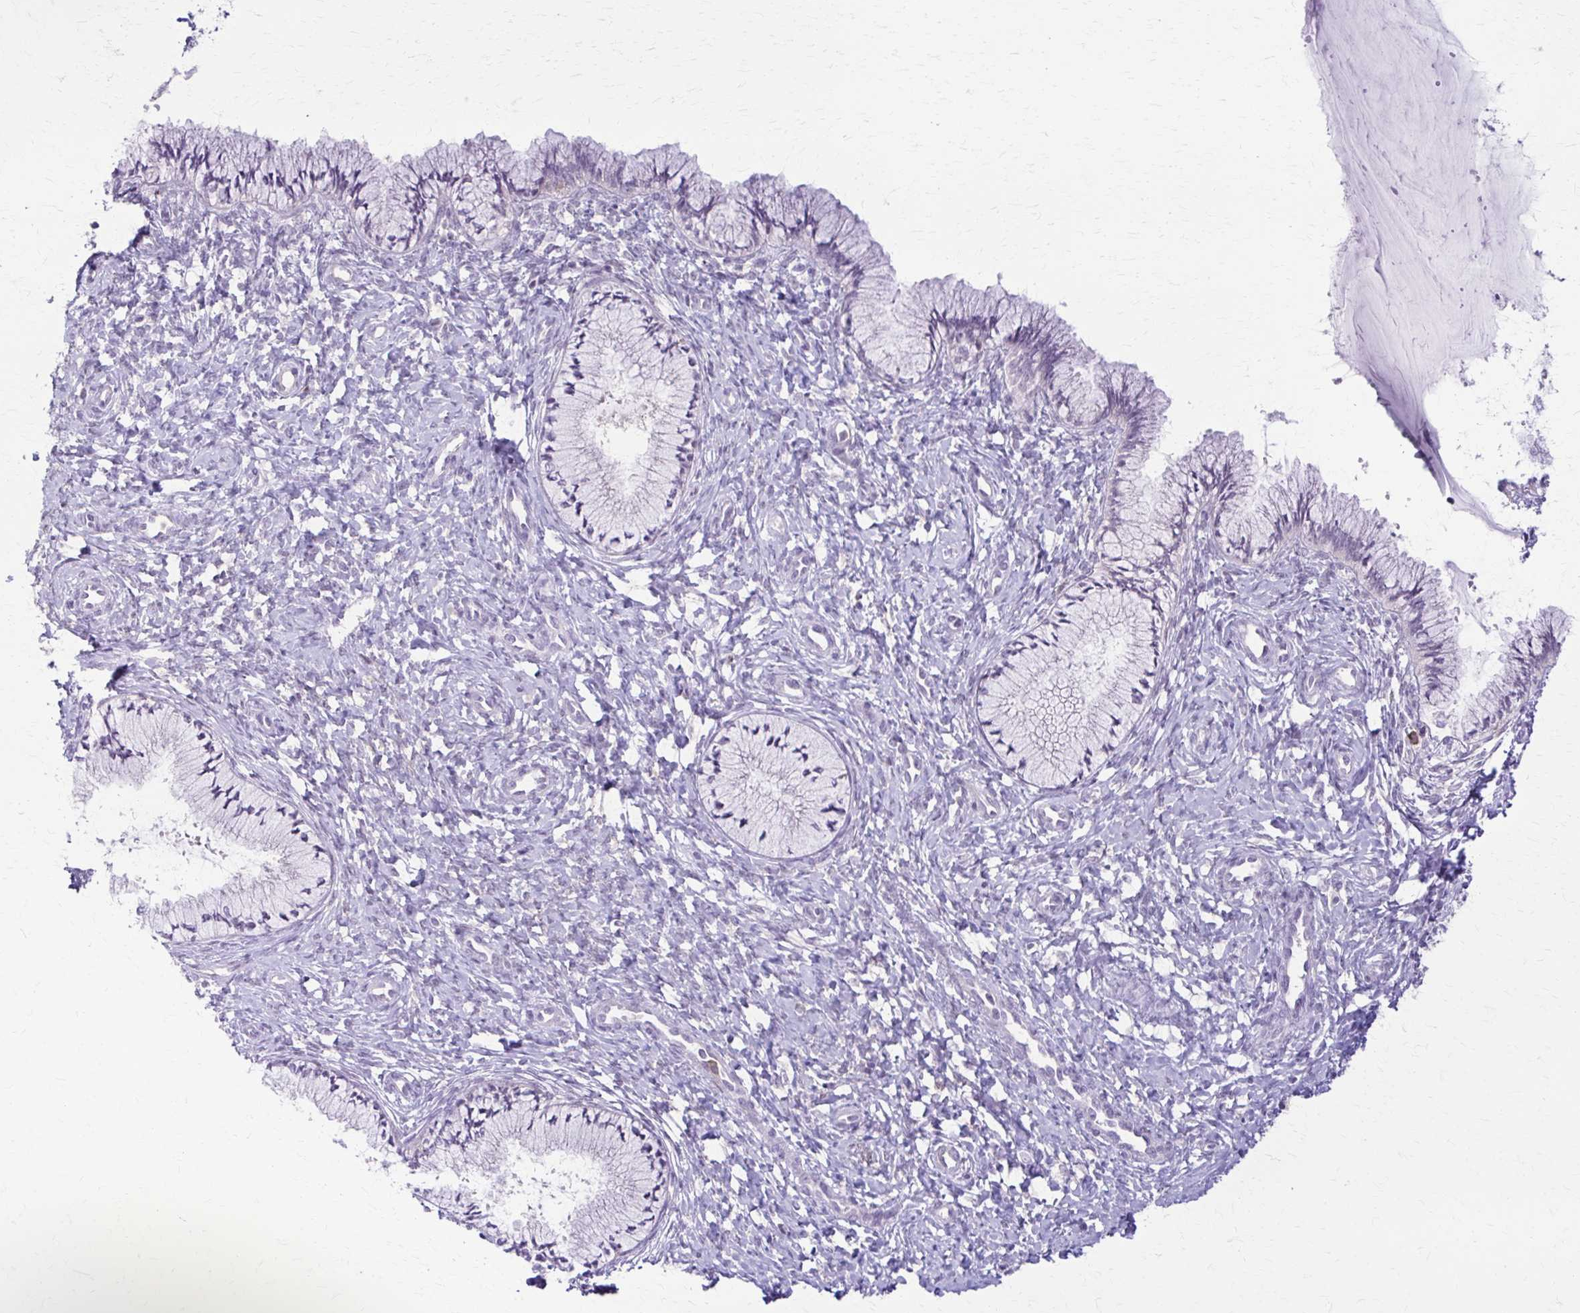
{"staining": {"intensity": "negative", "quantity": "none", "location": "none"}, "tissue": "cervix", "cell_type": "Glandular cells", "image_type": "normal", "snomed": [{"axis": "morphology", "description": "Normal tissue, NOS"}, {"axis": "topography", "description": "Cervix"}], "caption": "The photomicrograph exhibits no staining of glandular cells in normal cervix.", "gene": "PIK3AP1", "patient": {"sex": "female", "age": 37}}